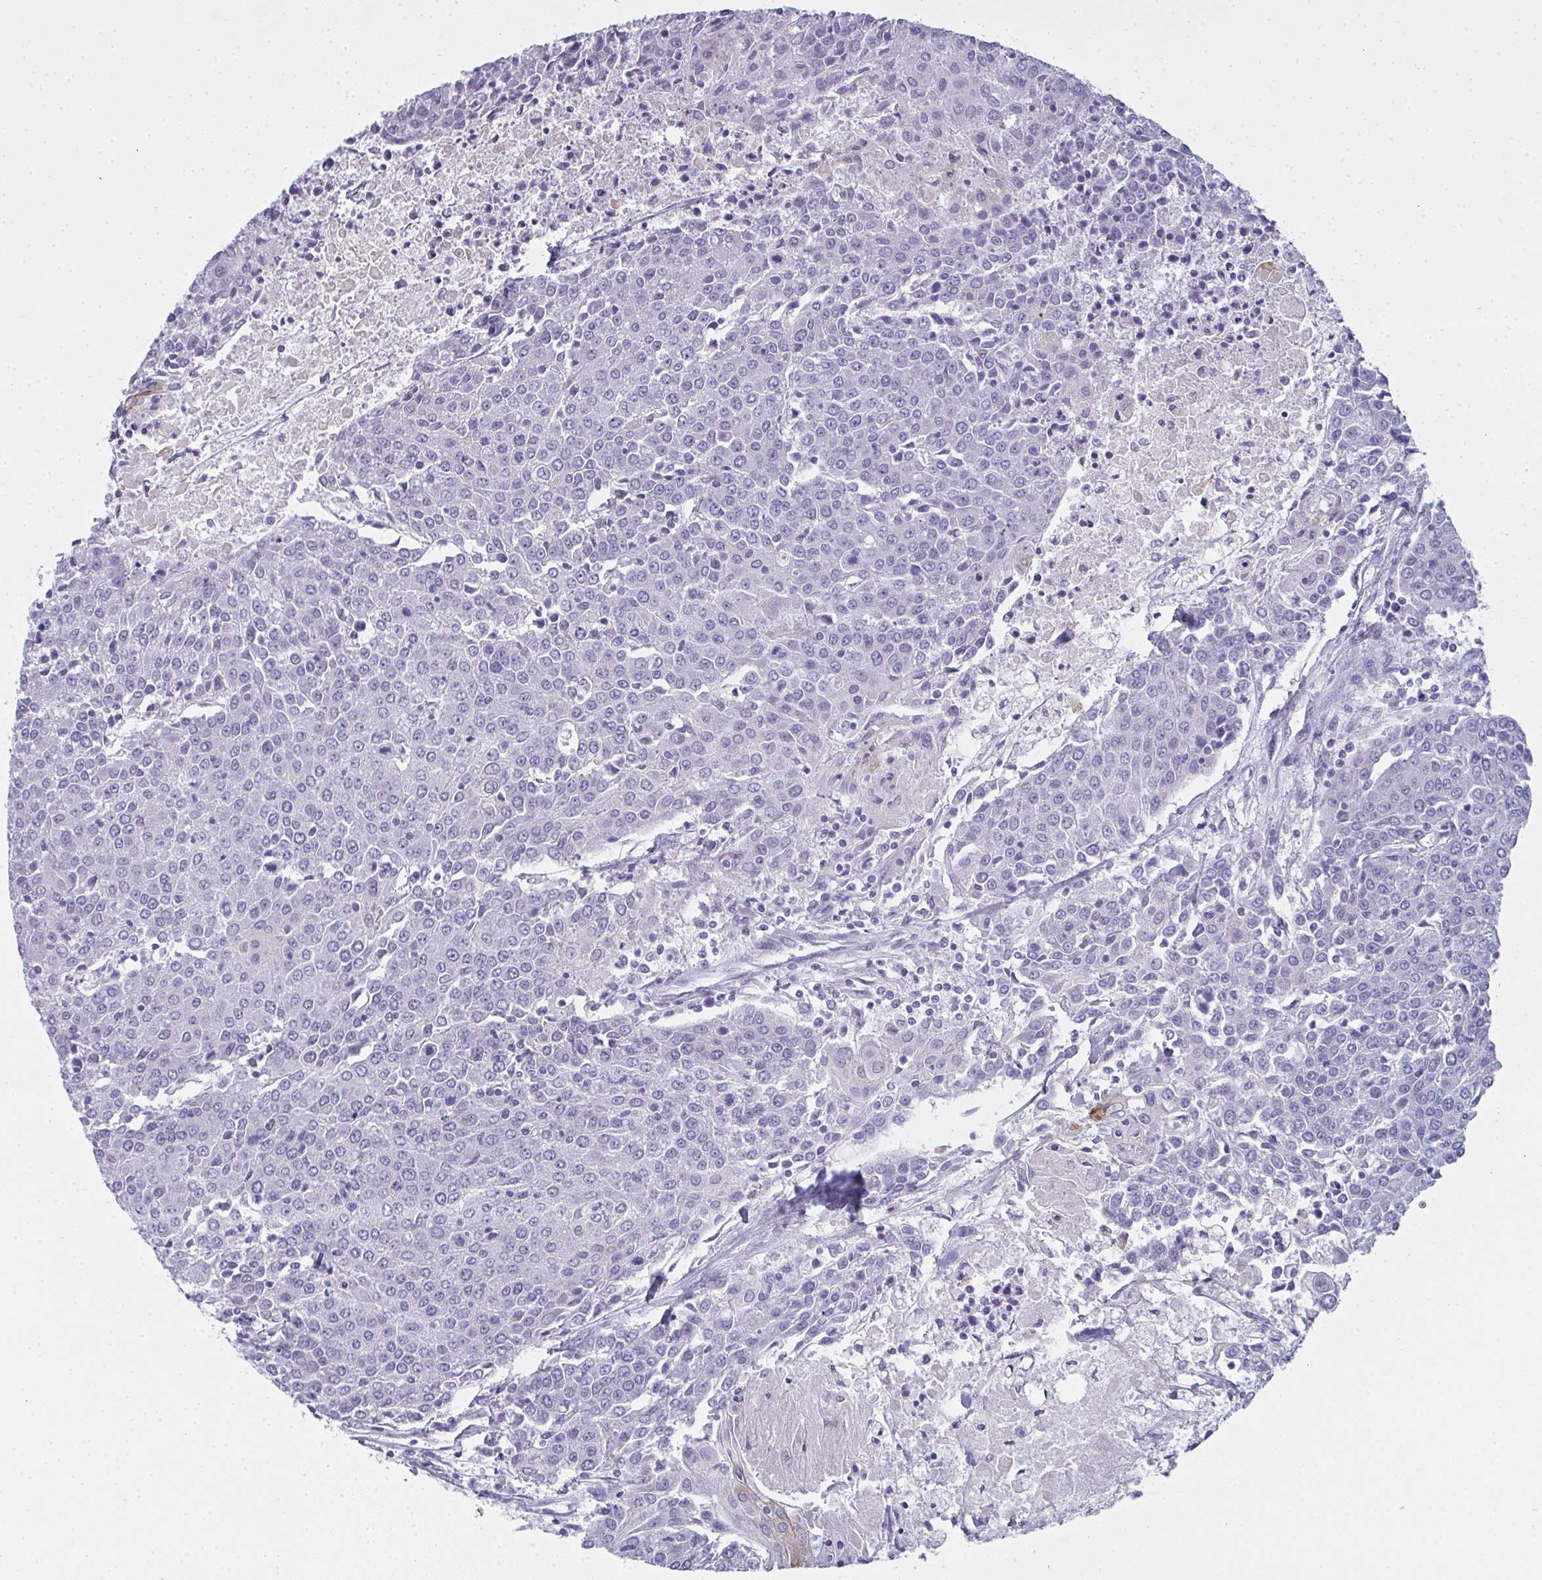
{"staining": {"intensity": "negative", "quantity": "none", "location": "none"}, "tissue": "urothelial cancer", "cell_type": "Tumor cells", "image_type": "cancer", "snomed": [{"axis": "morphology", "description": "Urothelial carcinoma, High grade"}, {"axis": "topography", "description": "Urinary bladder"}], "caption": "Immunohistochemical staining of human high-grade urothelial carcinoma displays no significant staining in tumor cells.", "gene": "SLC36A2", "patient": {"sex": "female", "age": 85}}